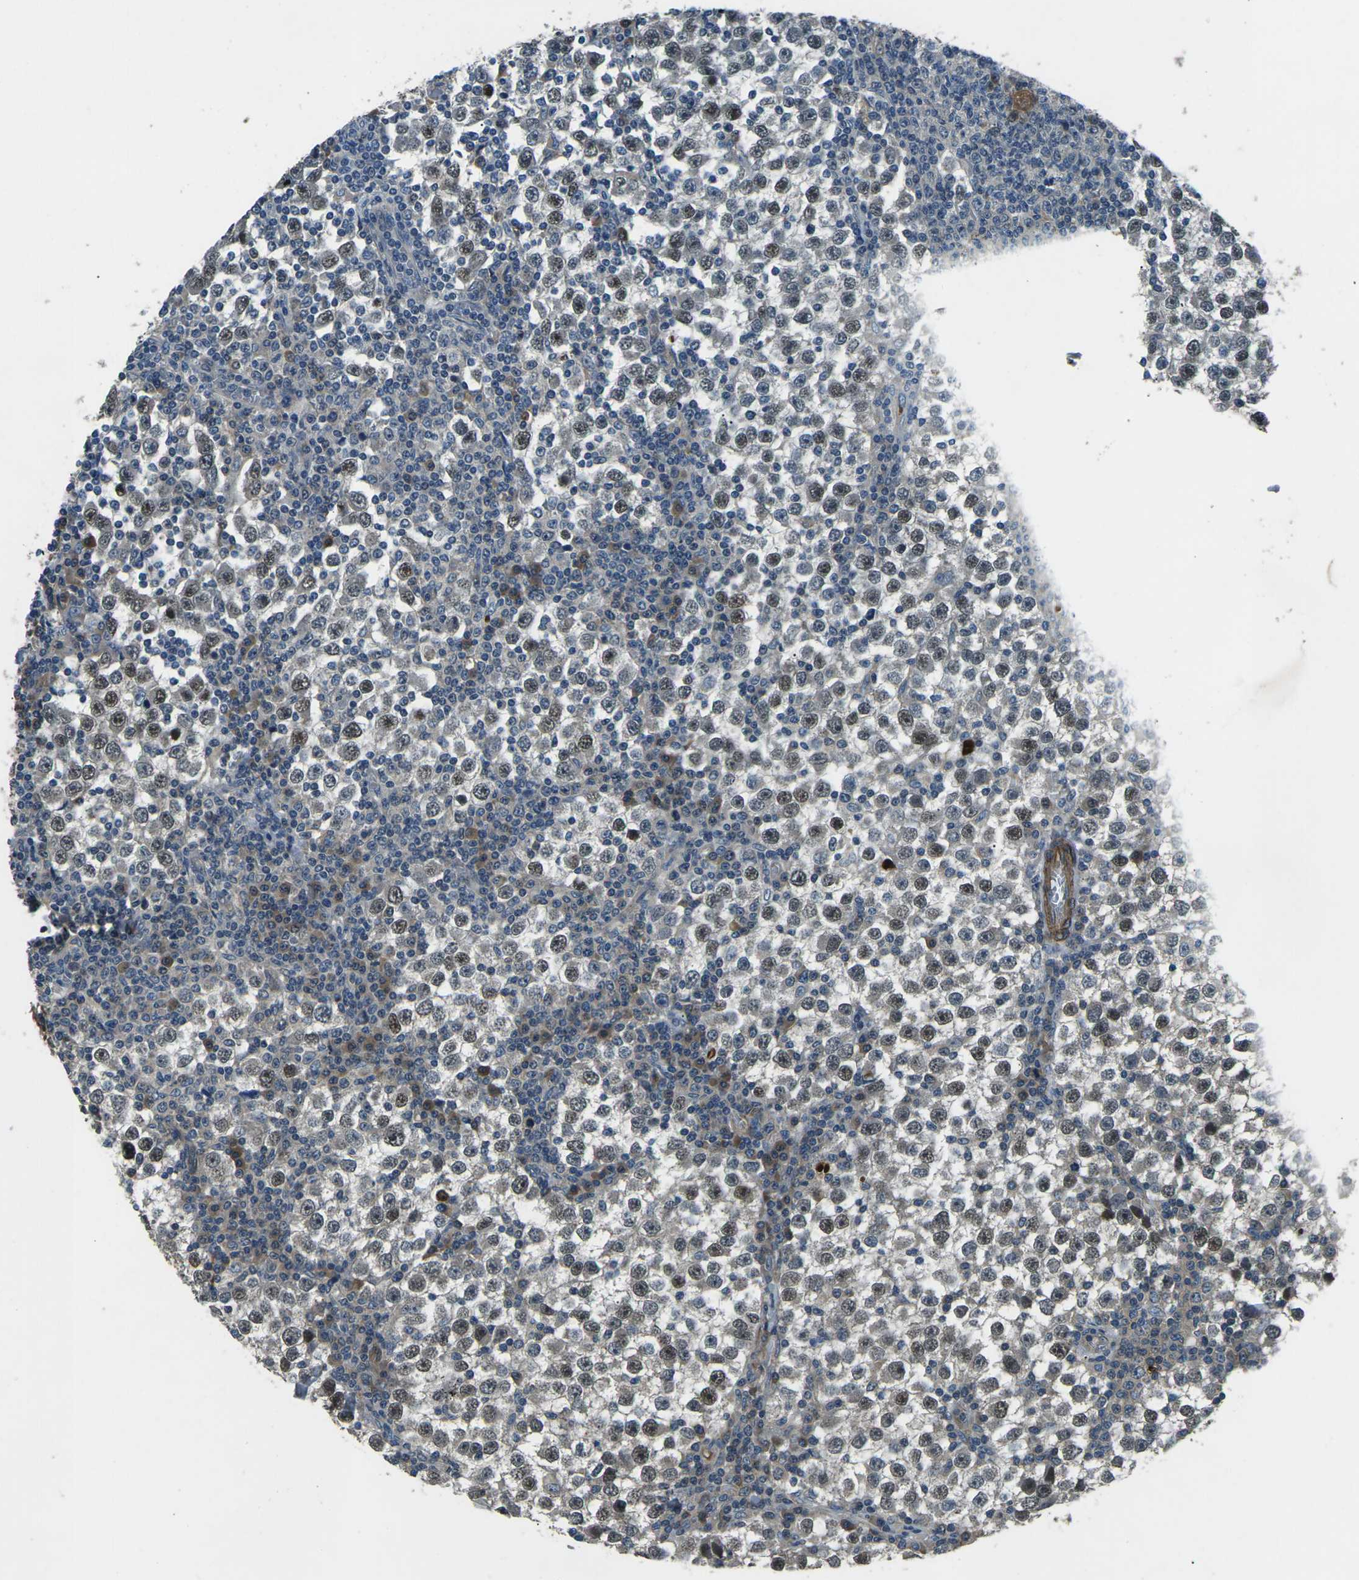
{"staining": {"intensity": "moderate", "quantity": "25%-75%", "location": "cytoplasmic/membranous,nuclear"}, "tissue": "testis cancer", "cell_type": "Tumor cells", "image_type": "cancer", "snomed": [{"axis": "morphology", "description": "Seminoma, NOS"}, {"axis": "topography", "description": "Testis"}], "caption": "Protein expression analysis of human testis seminoma reveals moderate cytoplasmic/membranous and nuclear positivity in about 25%-75% of tumor cells. (DAB (3,3'-diaminobenzidine) IHC with brightfield microscopy, high magnification).", "gene": "AFAP1", "patient": {"sex": "male", "age": 65}}